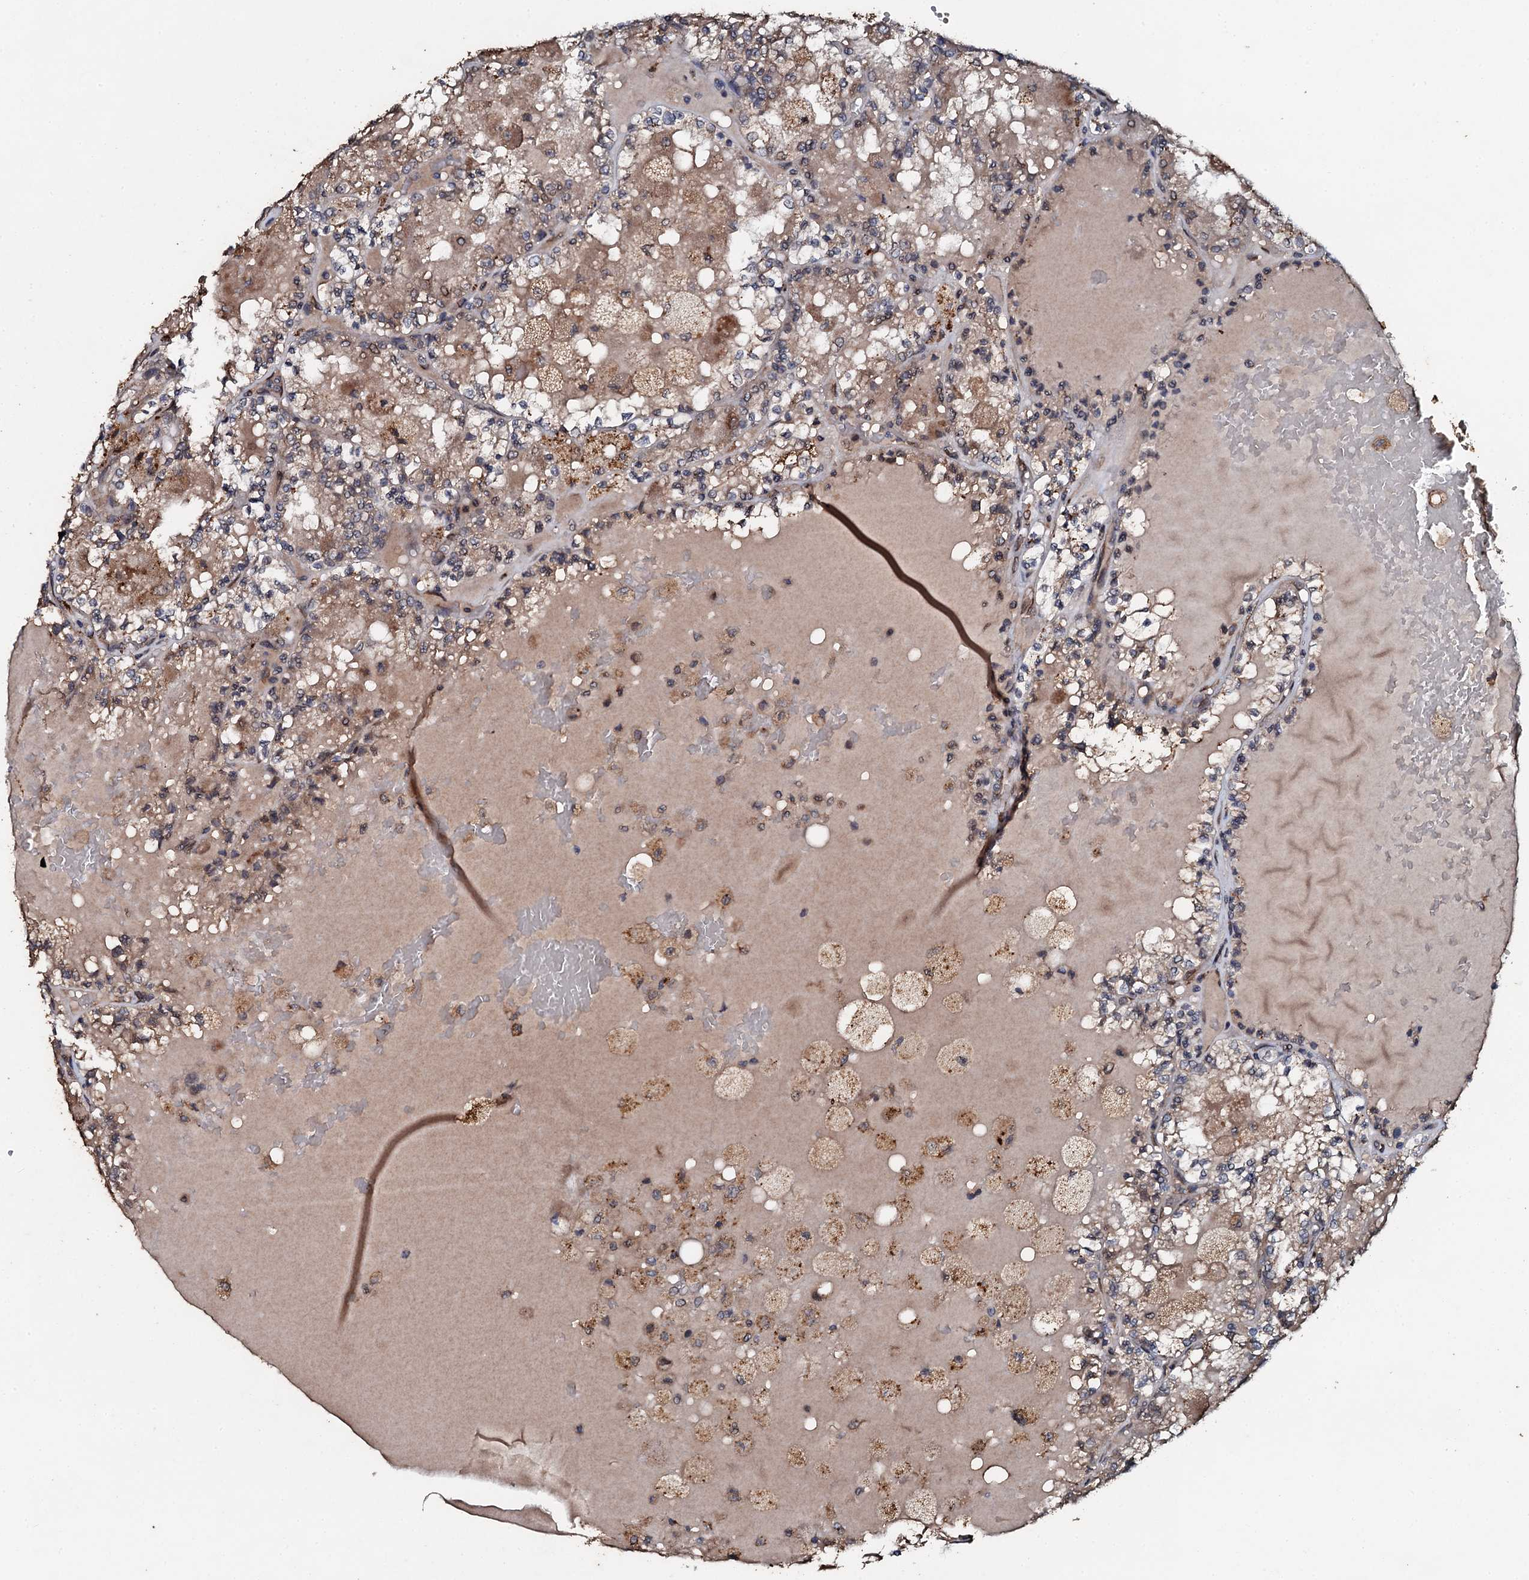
{"staining": {"intensity": "negative", "quantity": "none", "location": "none"}, "tissue": "renal cancer", "cell_type": "Tumor cells", "image_type": "cancer", "snomed": [{"axis": "morphology", "description": "Adenocarcinoma, NOS"}, {"axis": "topography", "description": "Kidney"}], "caption": "DAB immunohistochemical staining of renal cancer exhibits no significant positivity in tumor cells.", "gene": "ADAMTS10", "patient": {"sex": "female", "age": 56}}